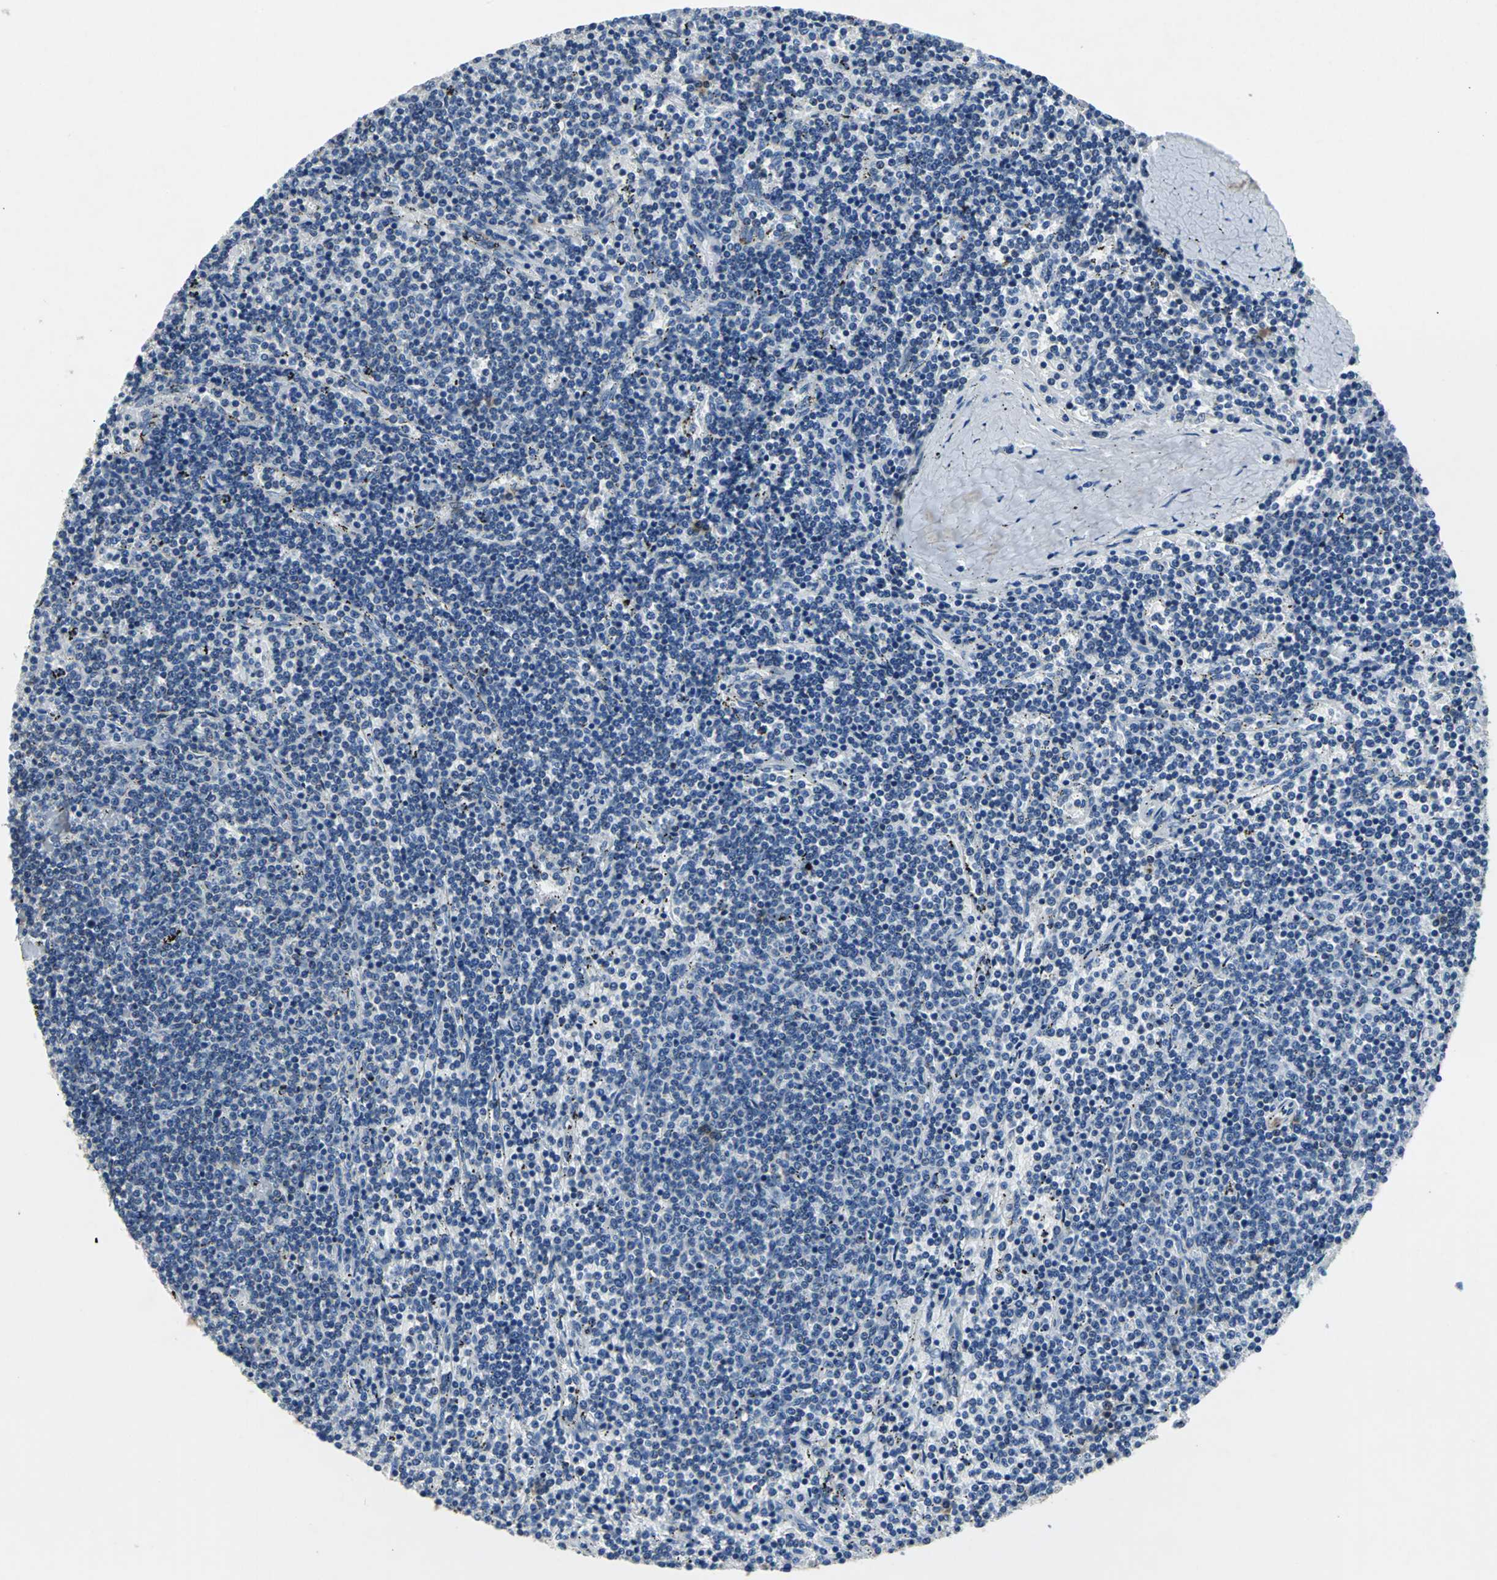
{"staining": {"intensity": "negative", "quantity": "none", "location": "none"}, "tissue": "lymphoma", "cell_type": "Tumor cells", "image_type": "cancer", "snomed": [{"axis": "morphology", "description": "Malignant lymphoma, non-Hodgkin's type, Low grade"}, {"axis": "topography", "description": "Spleen"}], "caption": "A high-resolution histopathology image shows IHC staining of lymphoma, which shows no significant expression in tumor cells.", "gene": "IFI6", "patient": {"sex": "female", "age": 50}}